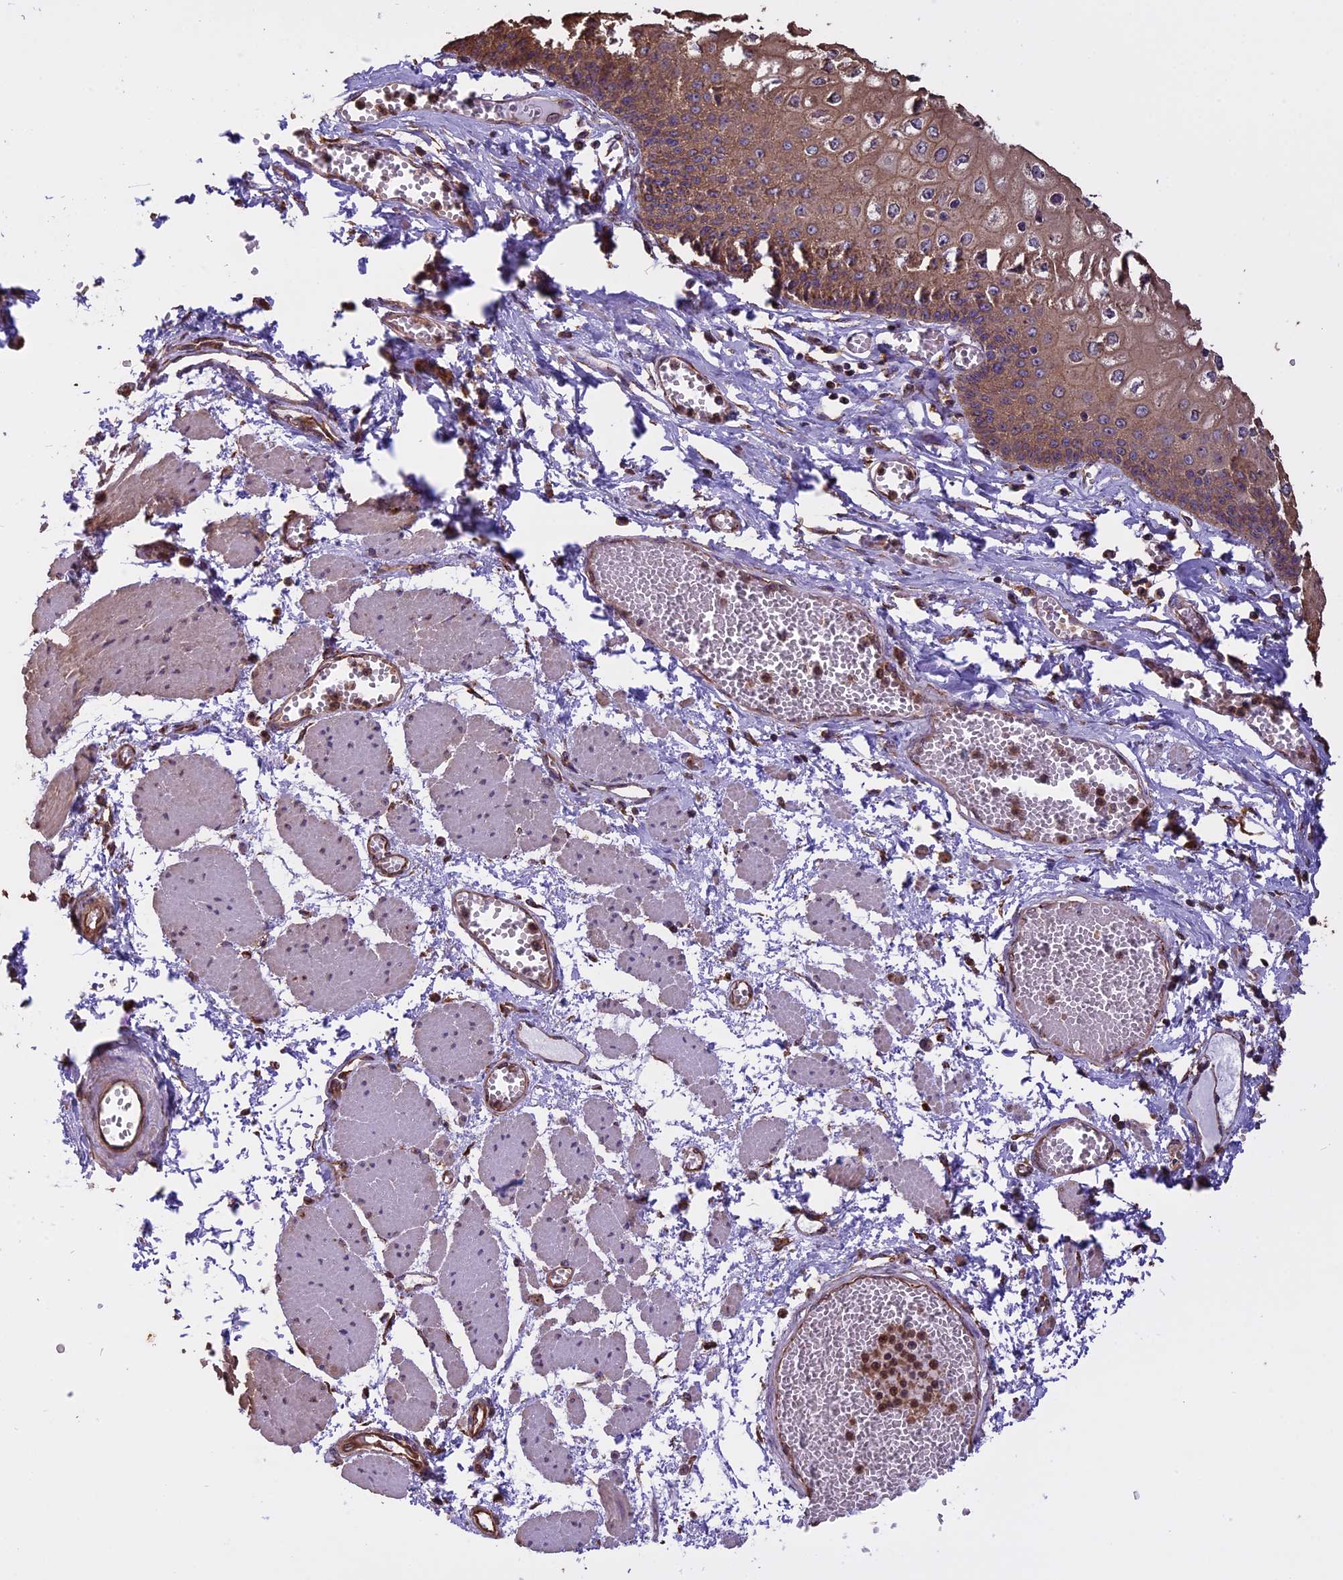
{"staining": {"intensity": "moderate", "quantity": ">75%", "location": "cytoplasmic/membranous"}, "tissue": "esophagus", "cell_type": "Squamous epithelial cells", "image_type": "normal", "snomed": [{"axis": "morphology", "description": "Normal tissue, NOS"}, {"axis": "topography", "description": "Esophagus"}], "caption": "Immunohistochemistry (IHC) staining of benign esophagus, which reveals medium levels of moderate cytoplasmic/membranous positivity in approximately >75% of squamous epithelial cells indicating moderate cytoplasmic/membranous protein staining. The staining was performed using DAB (brown) for protein detection and nuclei were counterstained in hematoxylin (blue).", "gene": "CHMP2A", "patient": {"sex": "male", "age": 60}}